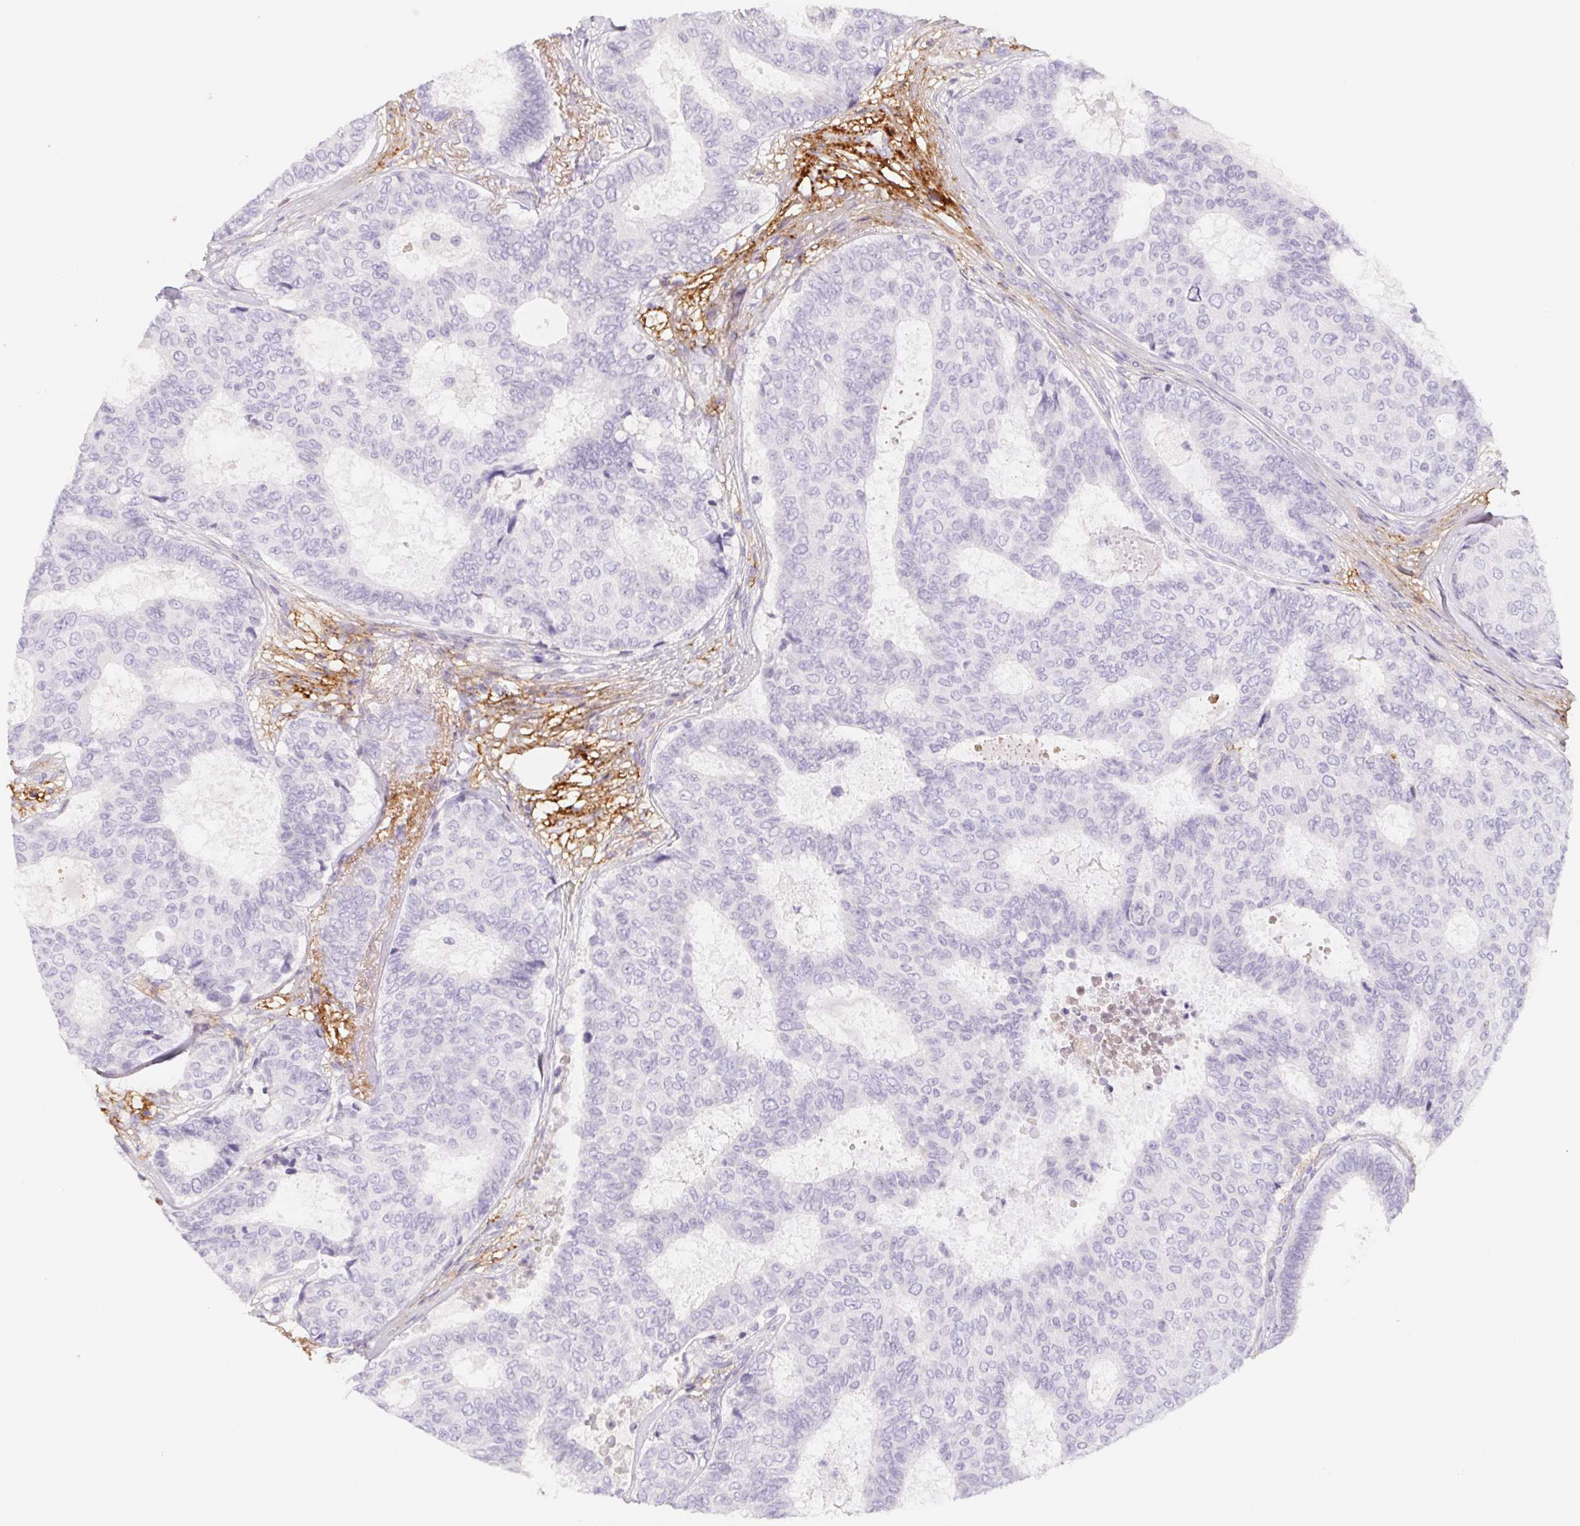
{"staining": {"intensity": "negative", "quantity": "none", "location": "none"}, "tissue": "breast cancer", "cell_type": "Tumor cells", "image_type": "cancer", "snomed": [{"axis": "morphology", "description": "Duct carcinoma"}, {"axis": "topography", "description": "Breast"}], "caption": "This is a micrograph of immunohistochemistry (IHC) staining of intraductal carcinoma (breast), which shows no expression in tumor cells.", "gene": "ITIH2", "patient": {"sex": "female", "age": 75}}